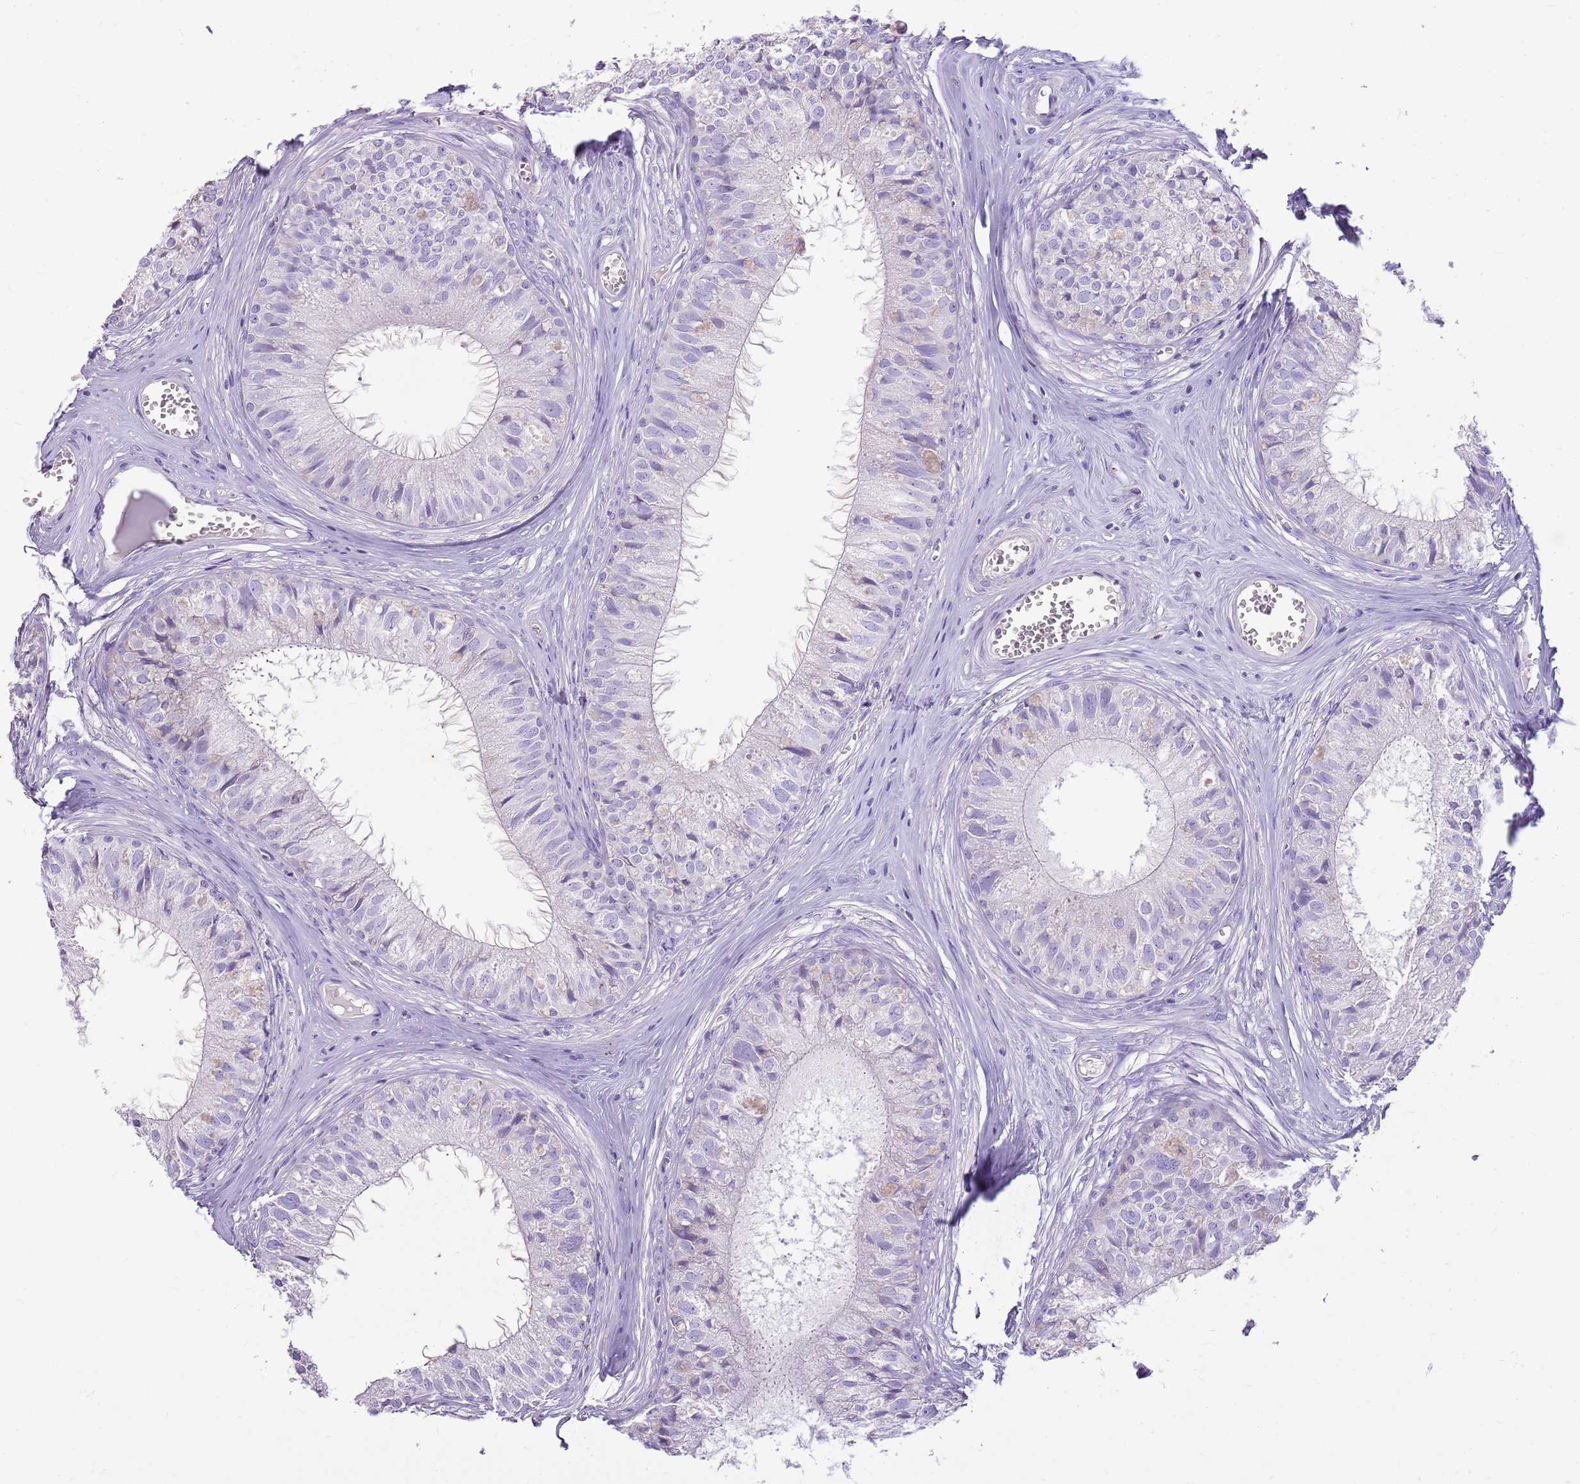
{"staining": {"intensity": "negative", "quantity": "none", "location": "none"}, "tissue": "epididymis", "cell_type": "Glandular cells", "image_type": "normal", "snomed": [{"axis": "morphology", "description": "Normal tissue, NOS"}, {"axis": "topography", "description": "Epididymis"}], "caption": "Image shows no protein positivity in glandular cells of normal epididymis.", "gene": "CNPPD1", "patient": {"sex": "male", "age": 36}}